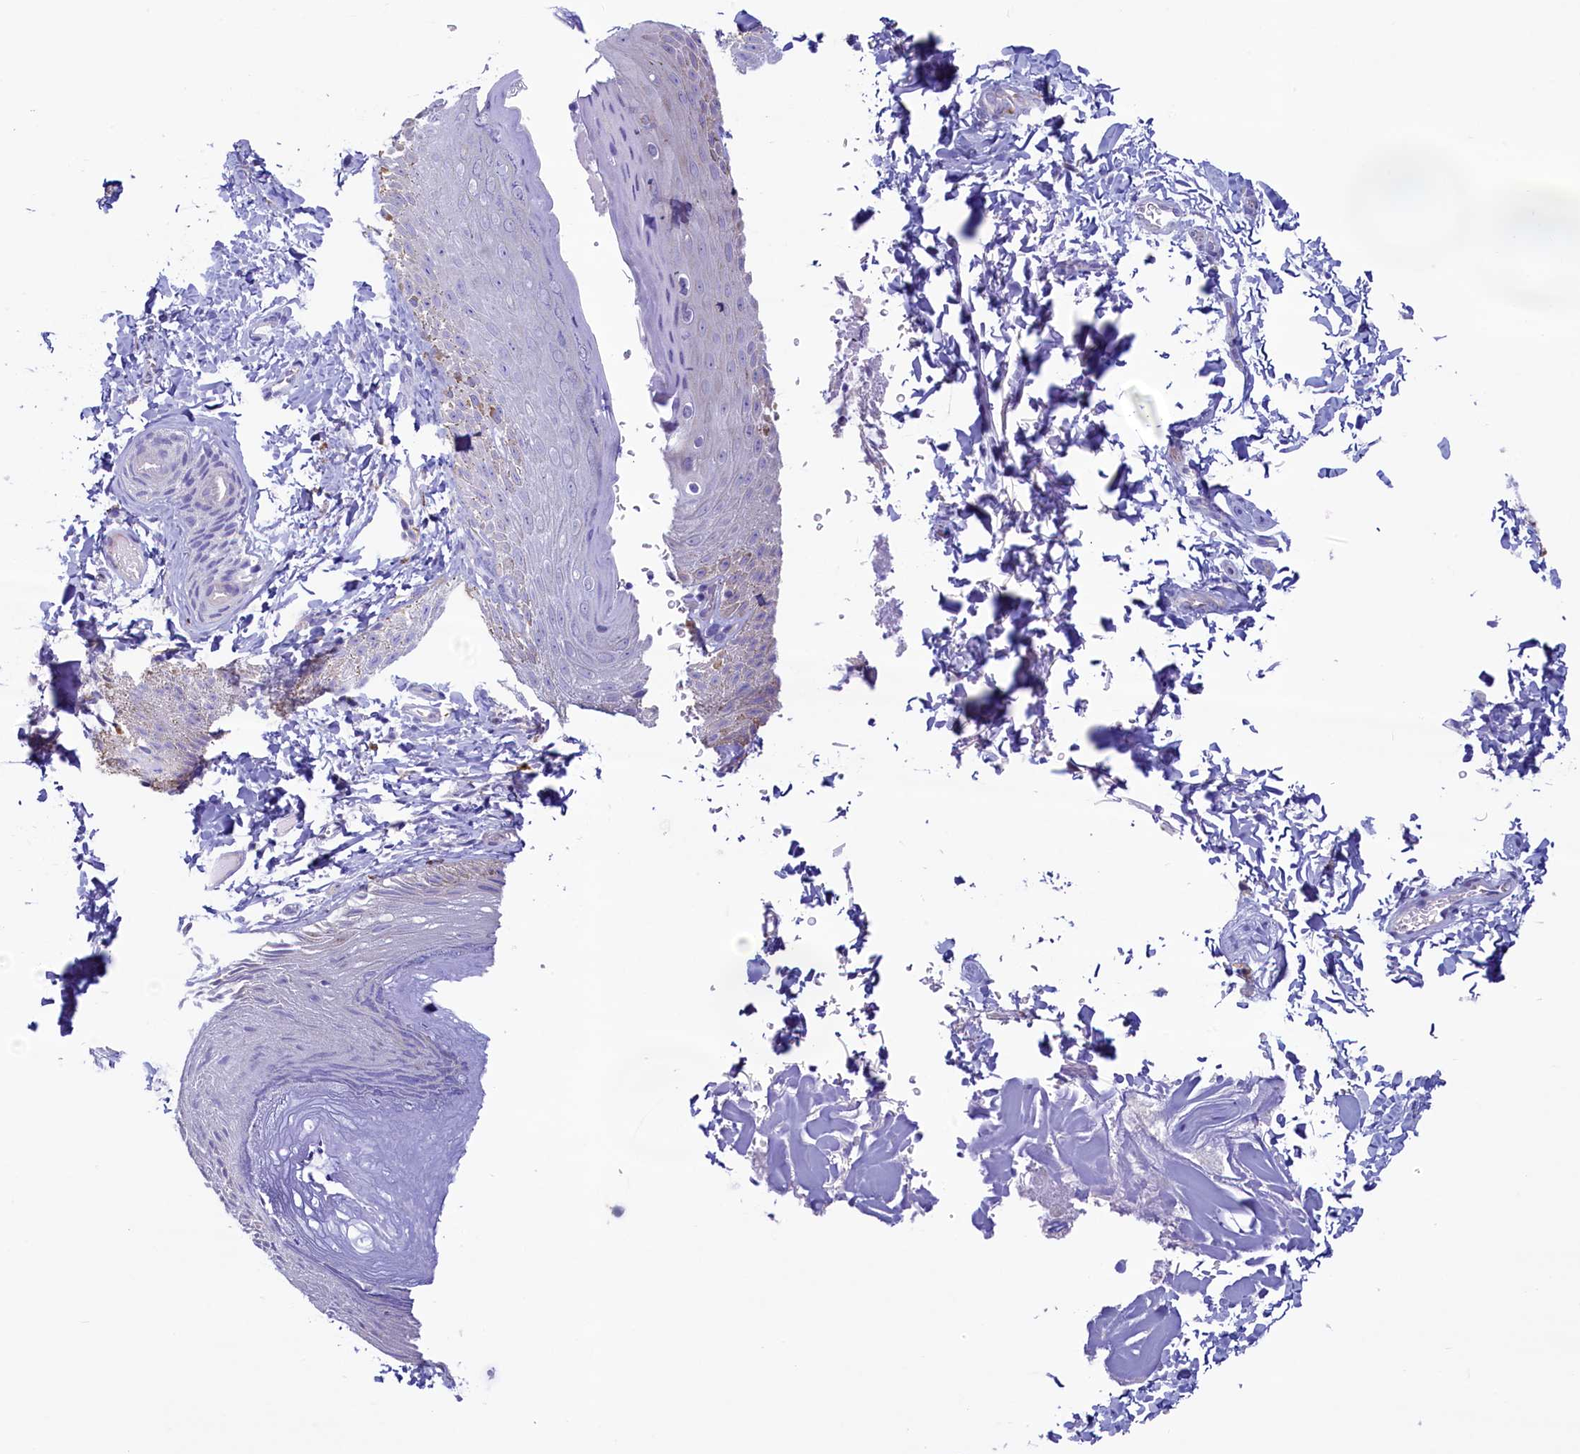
{"staining": {"intensity": "negative", "quantity": "none", "location": "none"}, "tissue": "skin", "cell_type": "Epidermal cells", "image_type": "normal", "snomed": [{"axis": "morphology", "description": "Normal tissue, NOS"}, {"axis": "topography", "description": "Anal"}], "caption": "Immunohistochemistry image of benign human skin stained for a protein (brown), which exhibits no staining in epidermal cells.", "gene": "KRBOX5", "patient": {"sex": "male", "age": 44}}